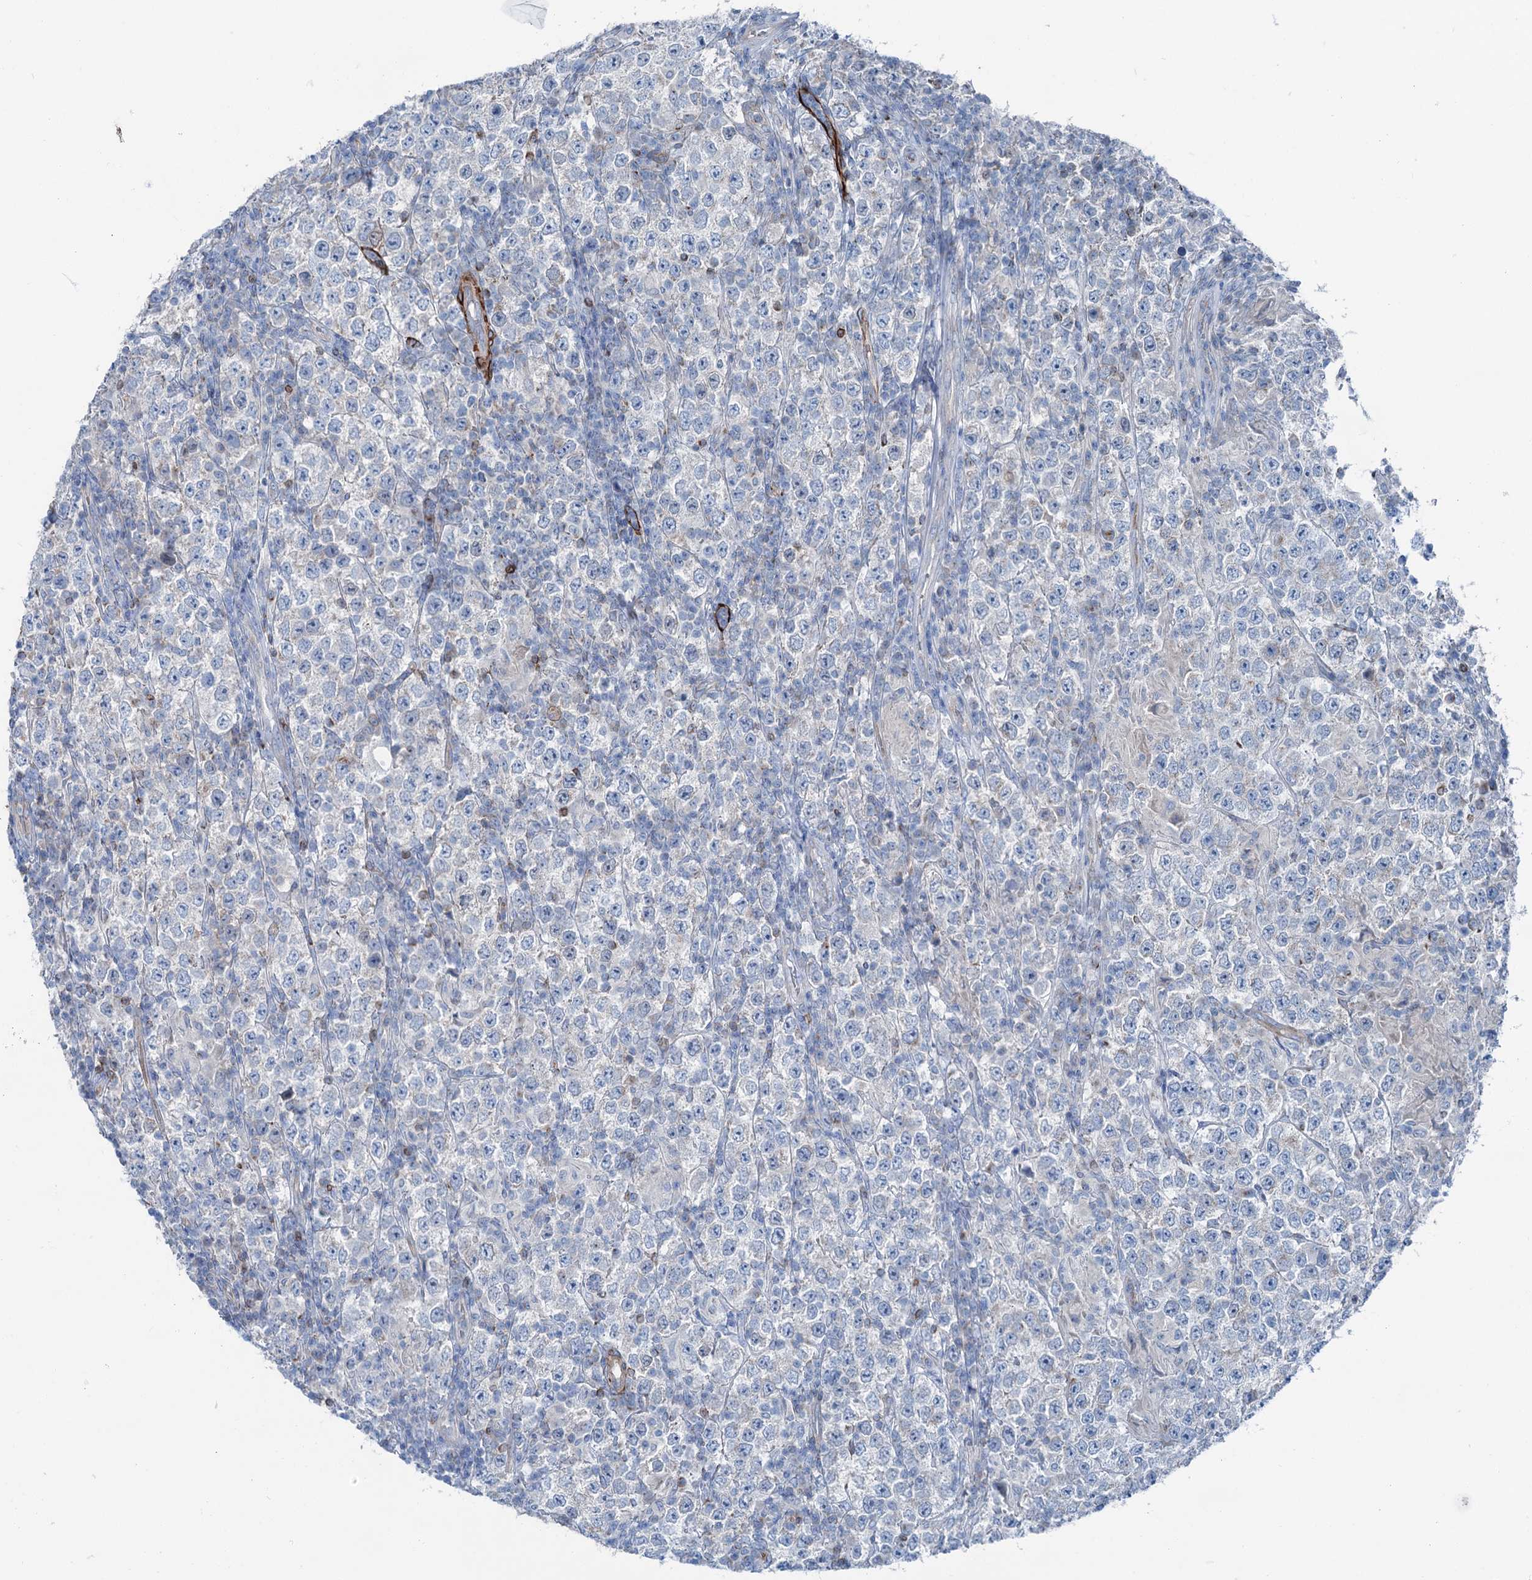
{"staining": {"intensity": "negative", "quantity": "none", "location": "none"}, "tissue": "testis cancer", "cell_type": "Tumor cells", "image_type": "cancer", "snomed": [{"axis": "morphology", "description": "Normal tissue, NOS"}, {"axis": "morphology", "description": "Urothelial carcinoma, High grade"}, {"axis": "morphology", "description": "Seminoma, NOS"}, {"axis": "morphology", "description": "Carcinoma, Embryonal, NOS"}, {"axis": "topography", "description": "Urinary bladder"}, {"axis": "topography", "description": "Testis"}], "caption": "Micrograph shows no protein expression in tumor cells of testis cancer (seminoma) tissue.", "gene": "CALCOCO1", "patient": {"sex": "male", "age": 41}}